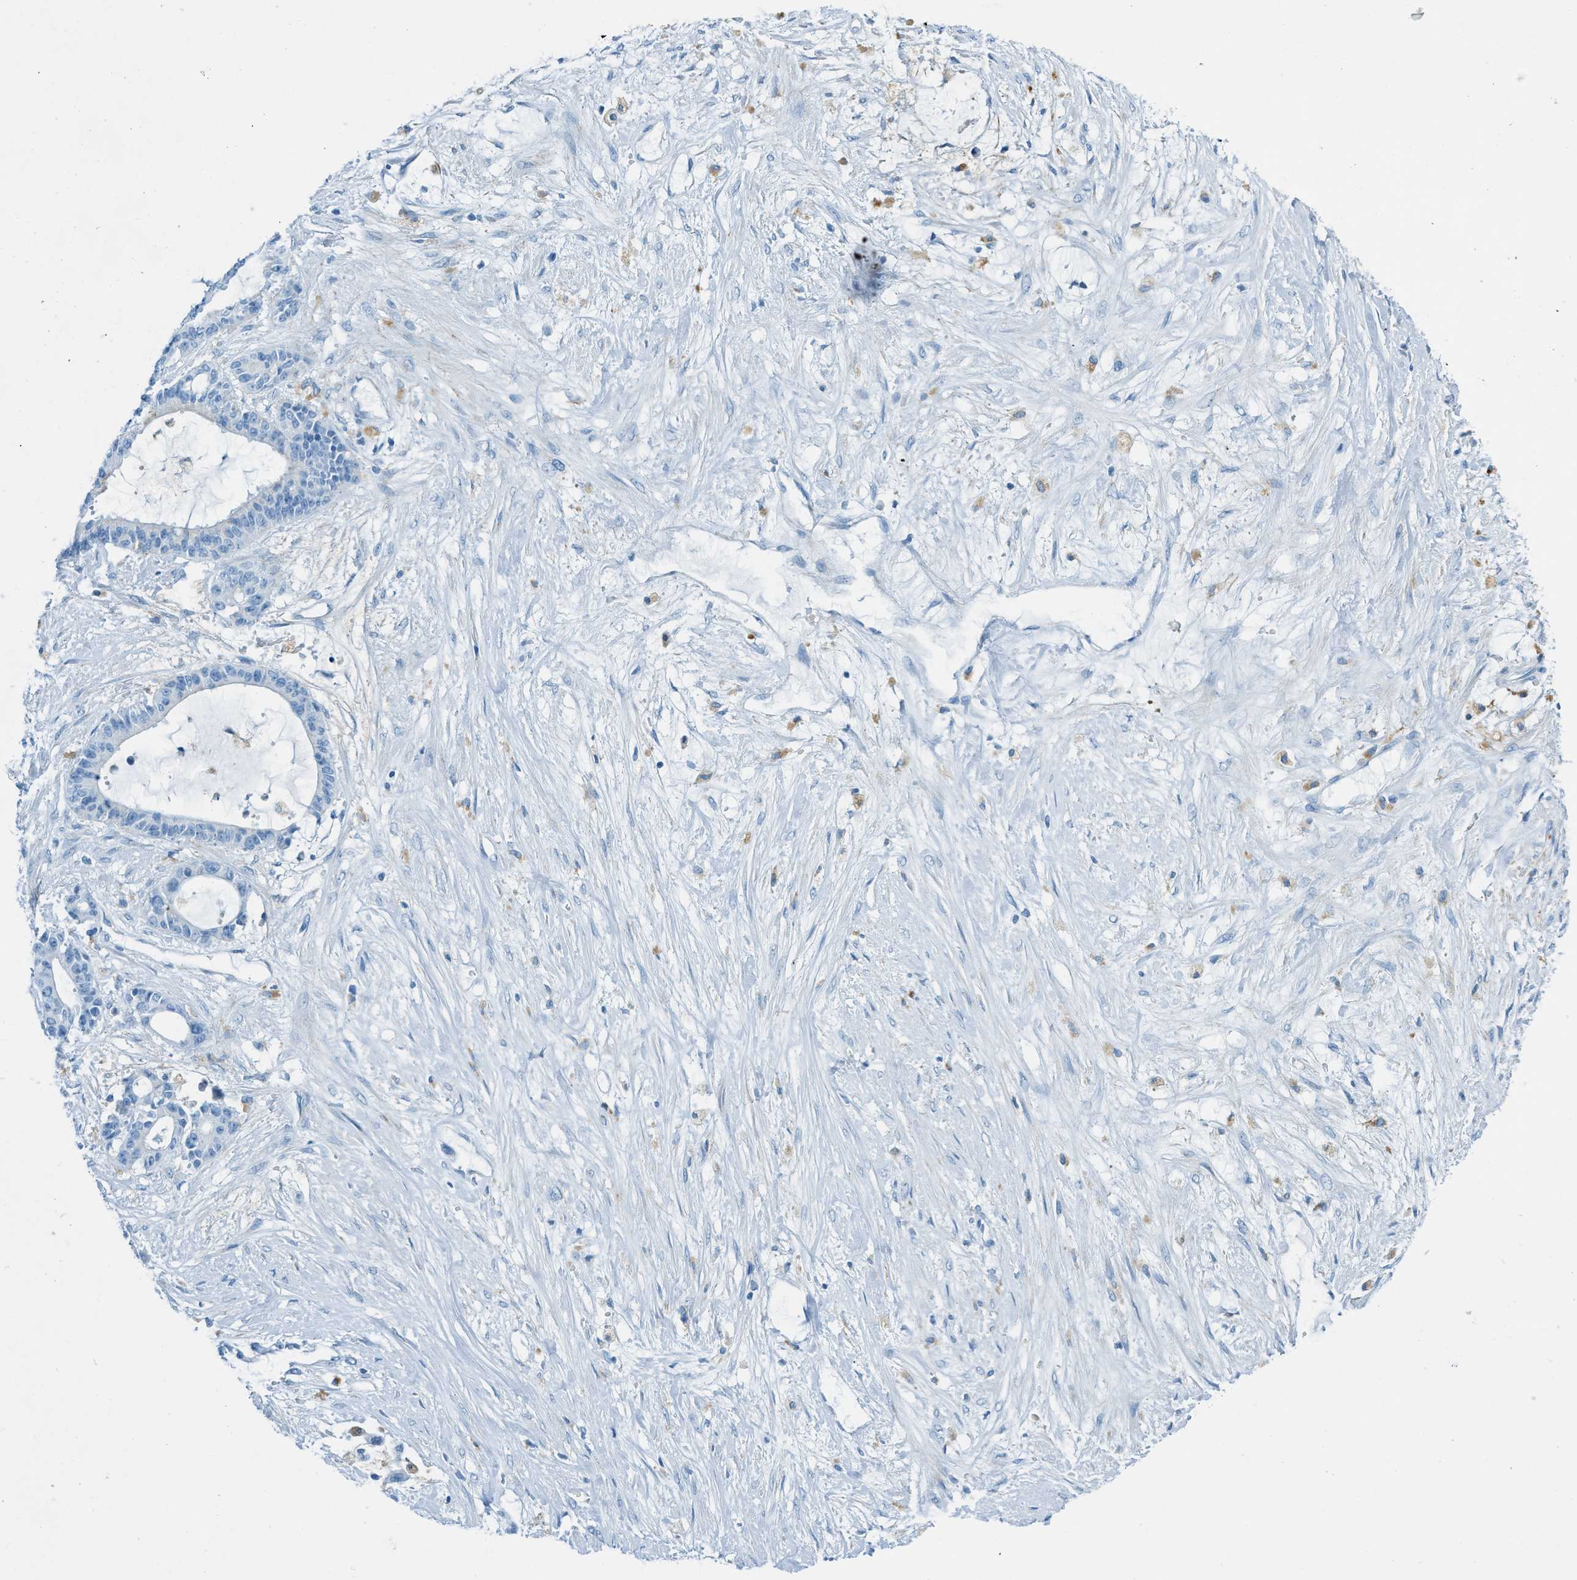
{"staining": {"intensity": "negative", "quantity": "none", "location": "none"}, "tissue": "liver cancer", "cell_type": "Tumor cells", "image_type": "cancer", "snomed": [{"axis": "morphology", "description": "Cholangiocarcinoma"}, {"axis": "topography", "description": "Liver"}], "caption": "The IHC histopathology image has no significant expression in tumor cells of liver cholangiocarcinoma tissue.", "gene": "C21orf62", "patient": {"sex": "female", "age": 73}}